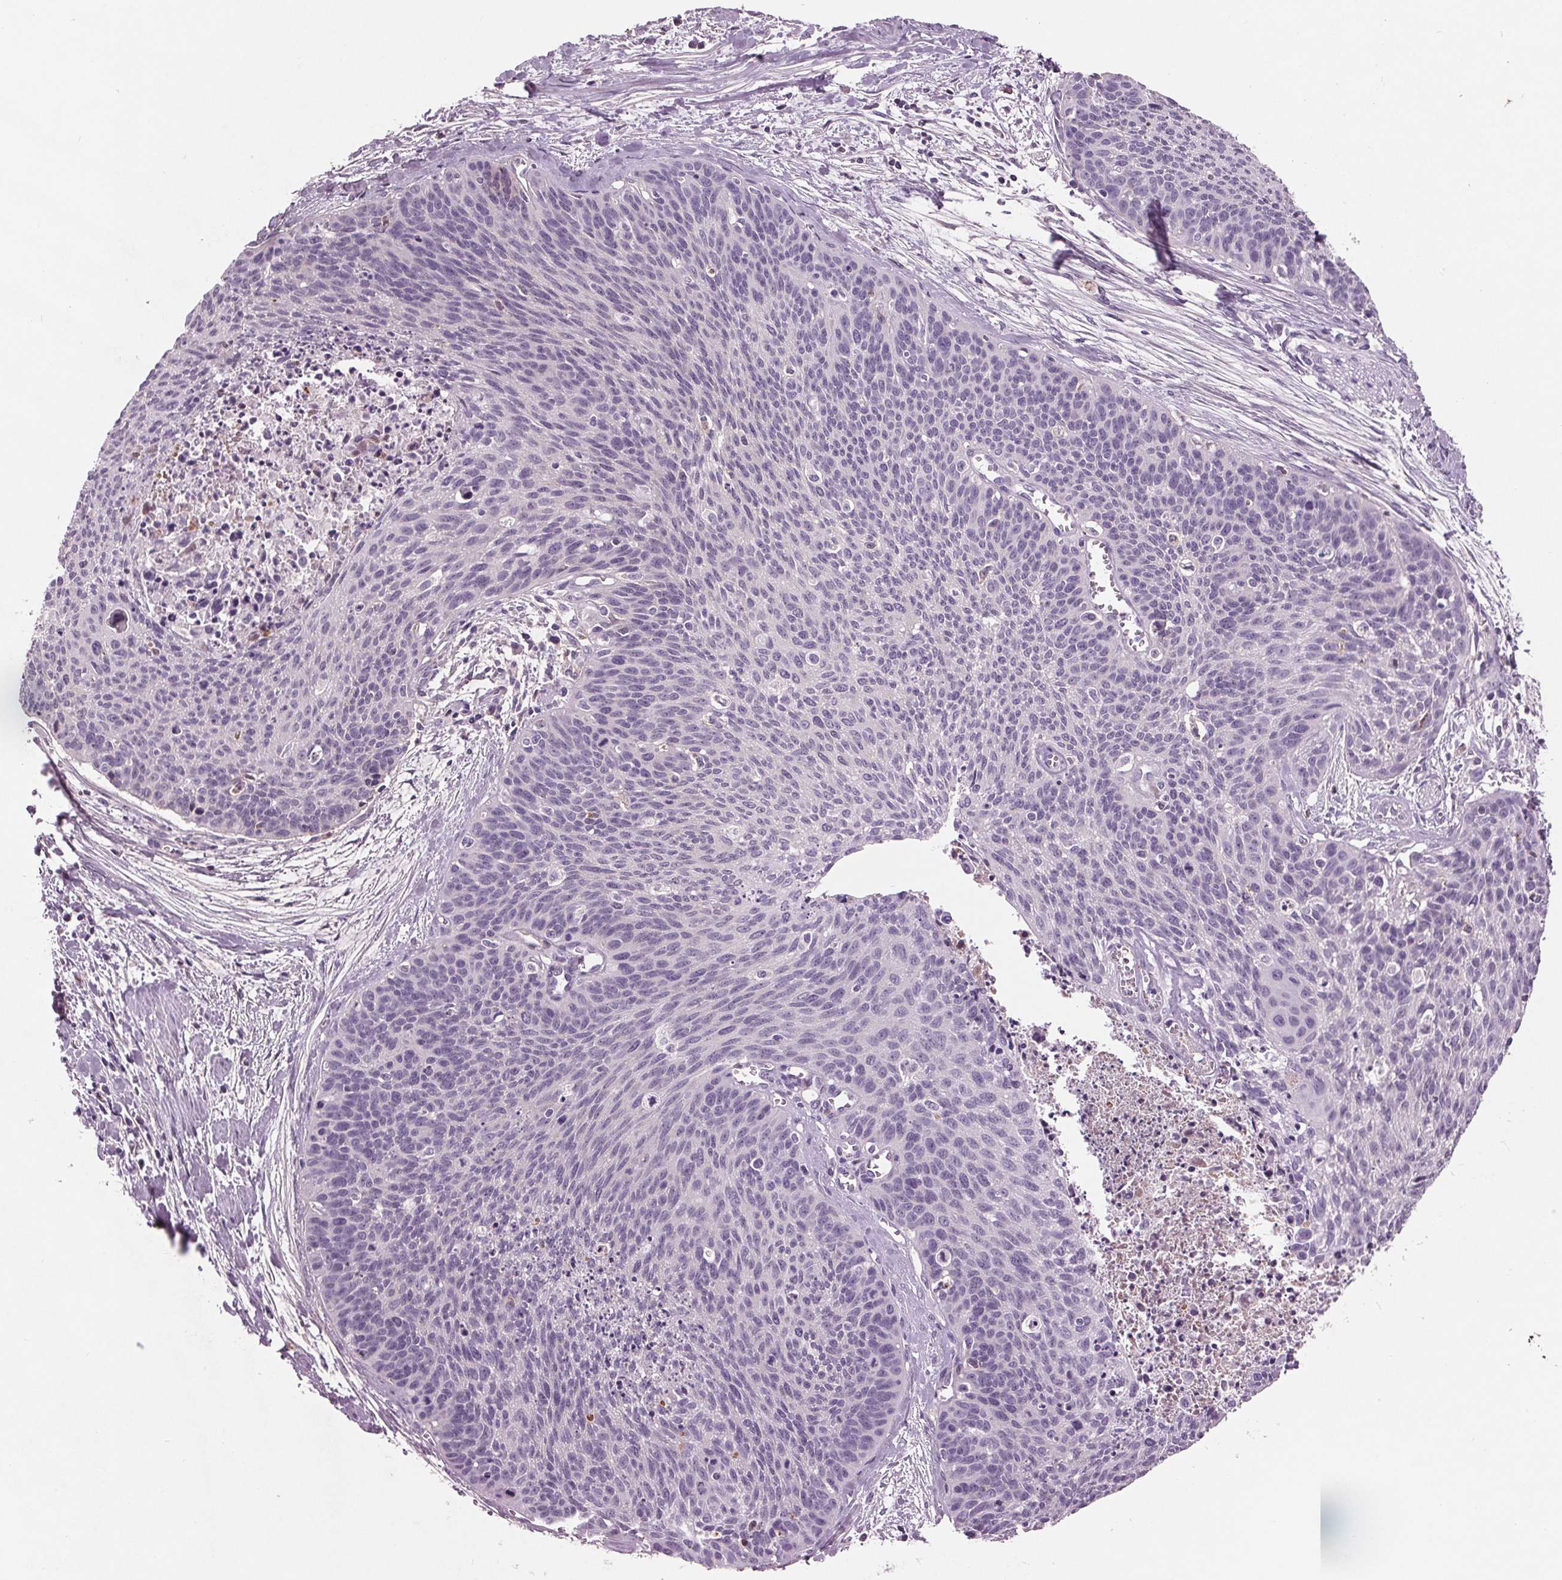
{"staining": {"intensity": "negative", "quantity": "none", "location": "none"}, "tissue": "cervical cancer", "cell_type": "Tumor cells", "image_type": "cancer", "snomed": [{"axis": "morphology", "description": "Squamous cell carcinoma, NOS"}, {"axis": "topography", "description": "Cervix"}], "caption": "Immunohistochemistry (IHC) micrograph of human cervical cancer (squamous cell carcinoma) stained for a protein (brown), which displays no staining in tumor cells.", "gene": "C6", "patient": {"sex": "female", "age": 55}}